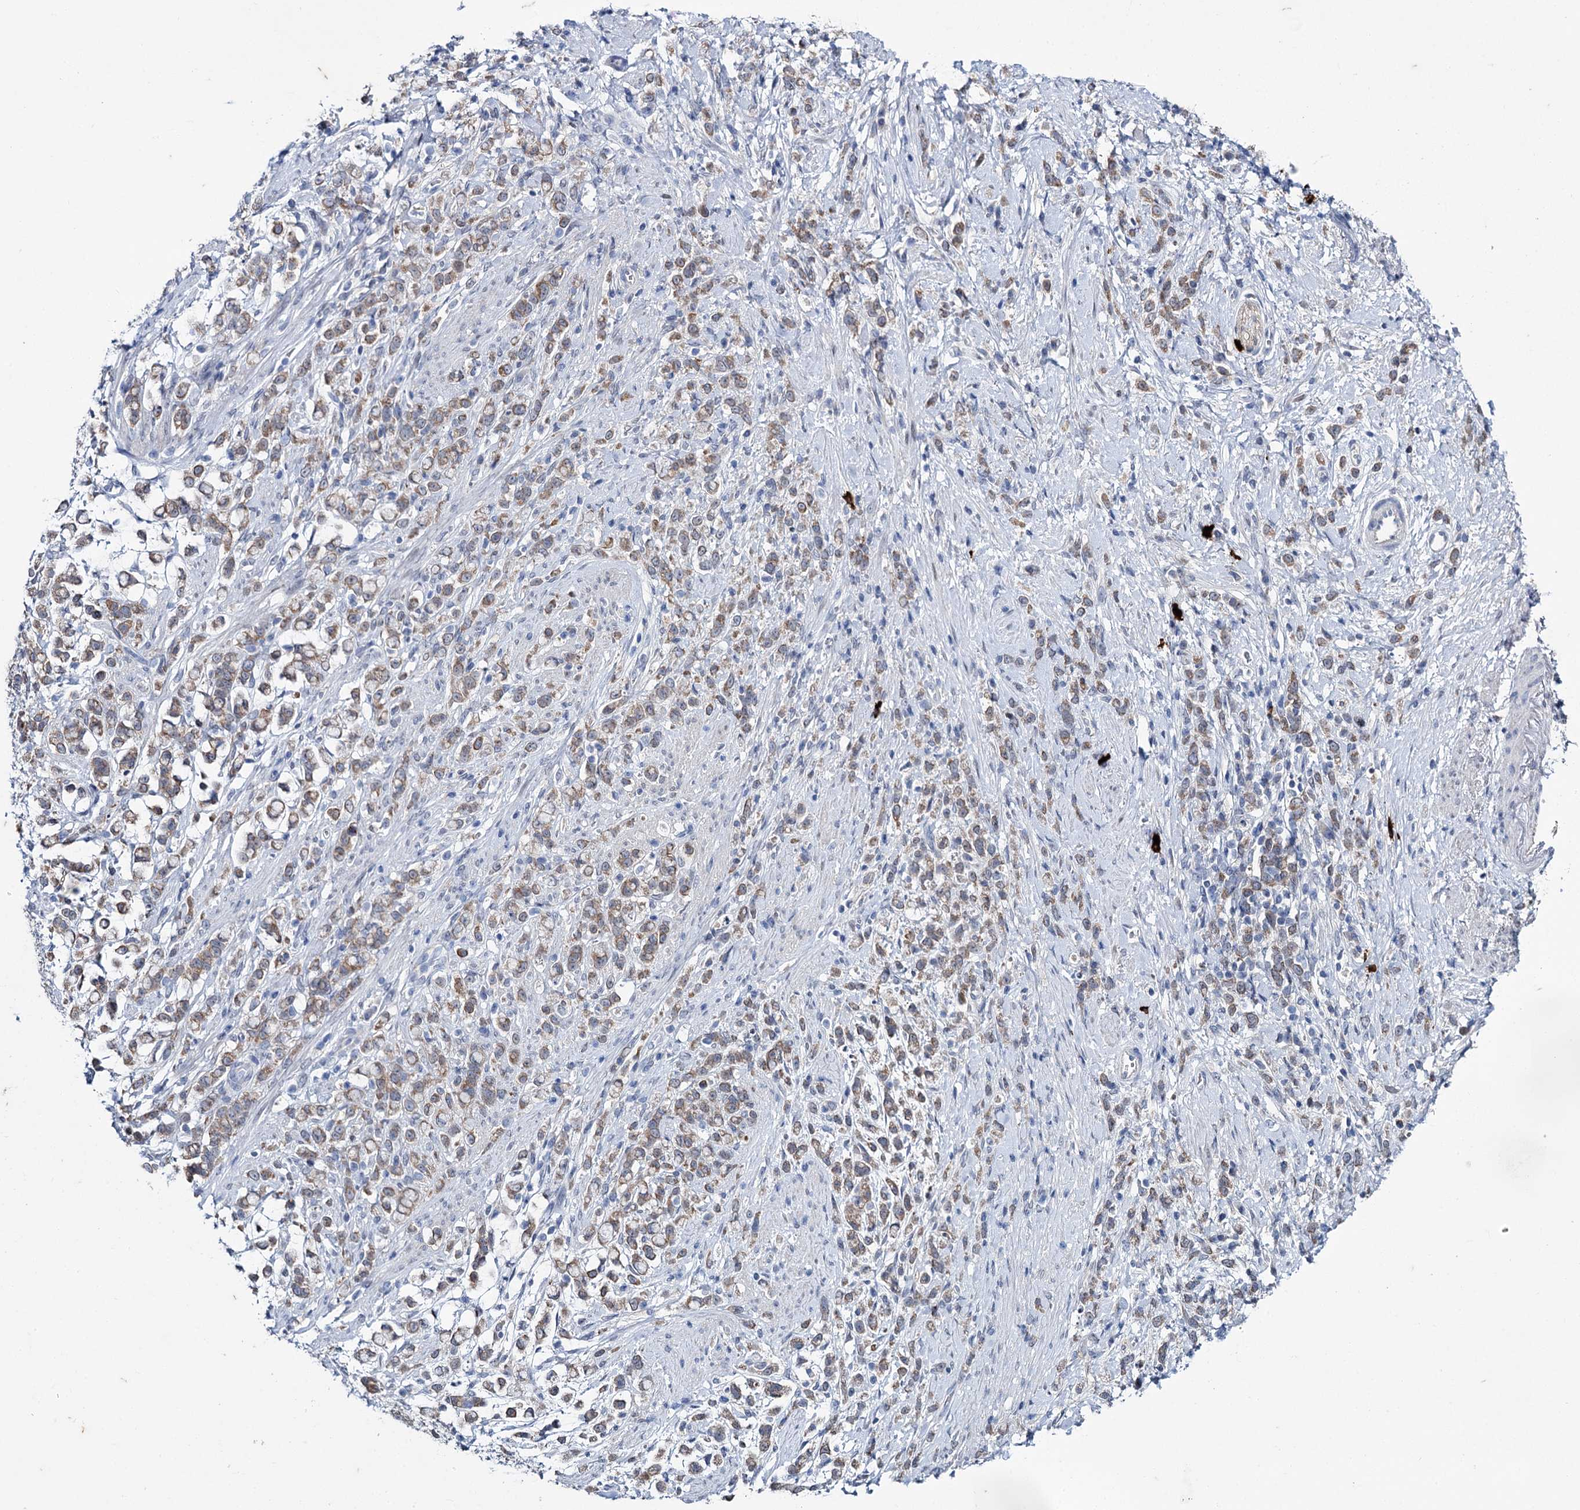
{"staining": {"intensity": "moderate", "quantity": ">75%", "location": "cytoplasmic/membranous"}, "tissue": "stomach cancer", "cell_type": "Tumor cells", "image_type": "cancer", "snomed": [{"axis": "morphology", "description": "Adenocarcinoma, NOS"}, {"axis": "topography", "description": "Stomach"}], "caption": "The micrograph reveals immunohistochemical staining of adenocarcinoma (stomach). There is moderate cytoplasmic/membranous expression is present in approximately >75% of tumor cells. (DAB (3,3'-diaminobenzidine) = brown stain, brightfield microscopy at high magnification).", "gene": "MID1IP1", "patient": {"sex": "female", "age": 60}}